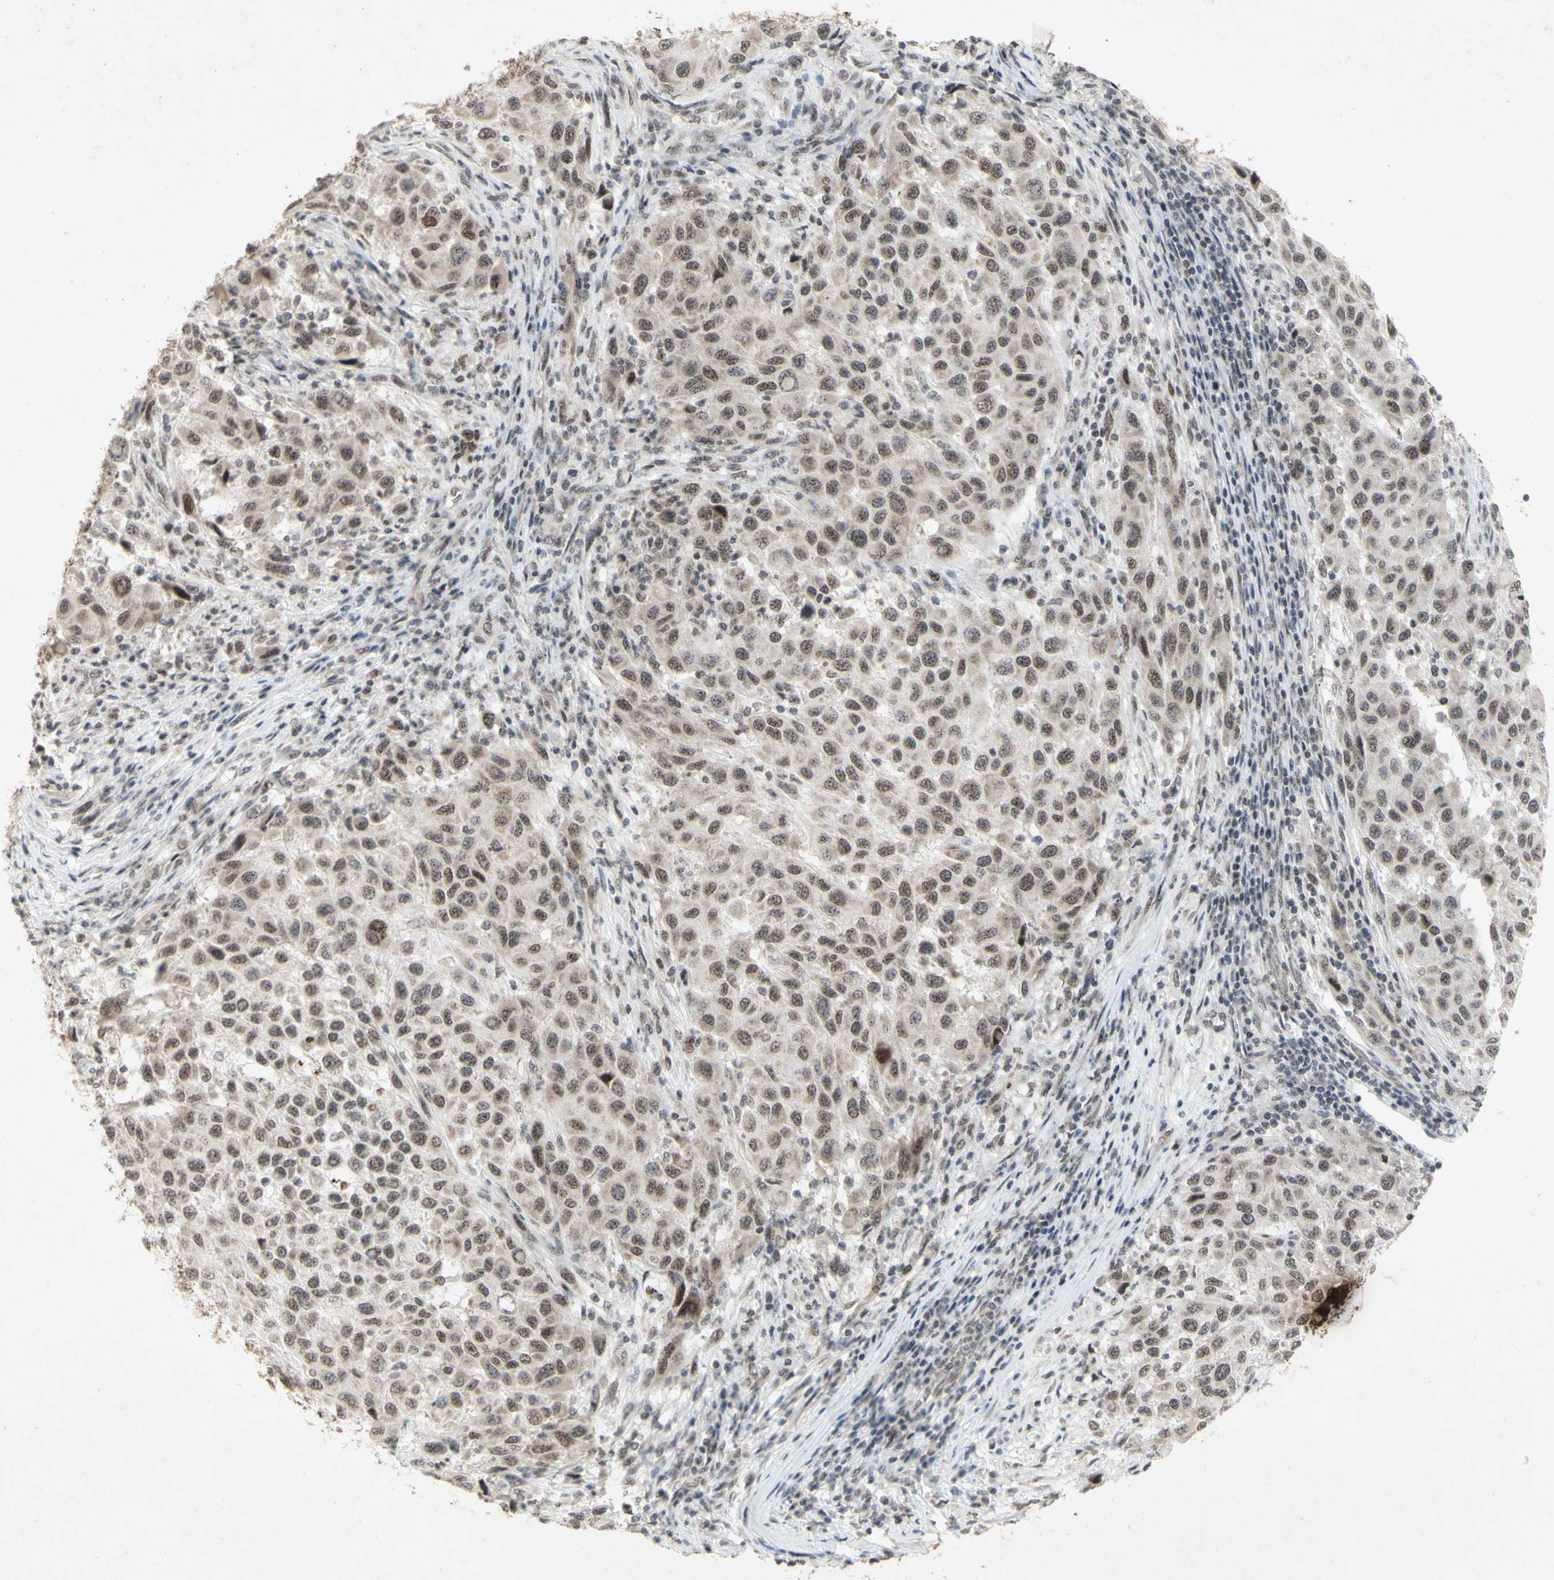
{"staining": {"intensity": "weak", "quantity": "25%-75%", "location": "cytoplasmic/membranous,nuclear"}, "tissue": "melanoma", "cell_type": "Tumor cells", "image_type": "cancer", "snomed": [{"axis": "morphology", "description": "Malignant melanoma, Metastatic site"}, {"axis": "topography", "description": "Lymph node"}], "caption": "Protein expression analysis of human melanoma reveals weak cytoplasmic/membranous and nuclear expression in approximately 25%-75% of tumor cells.", "gene": "CENPB", "patient": {"sex": "male", "age": 61}}